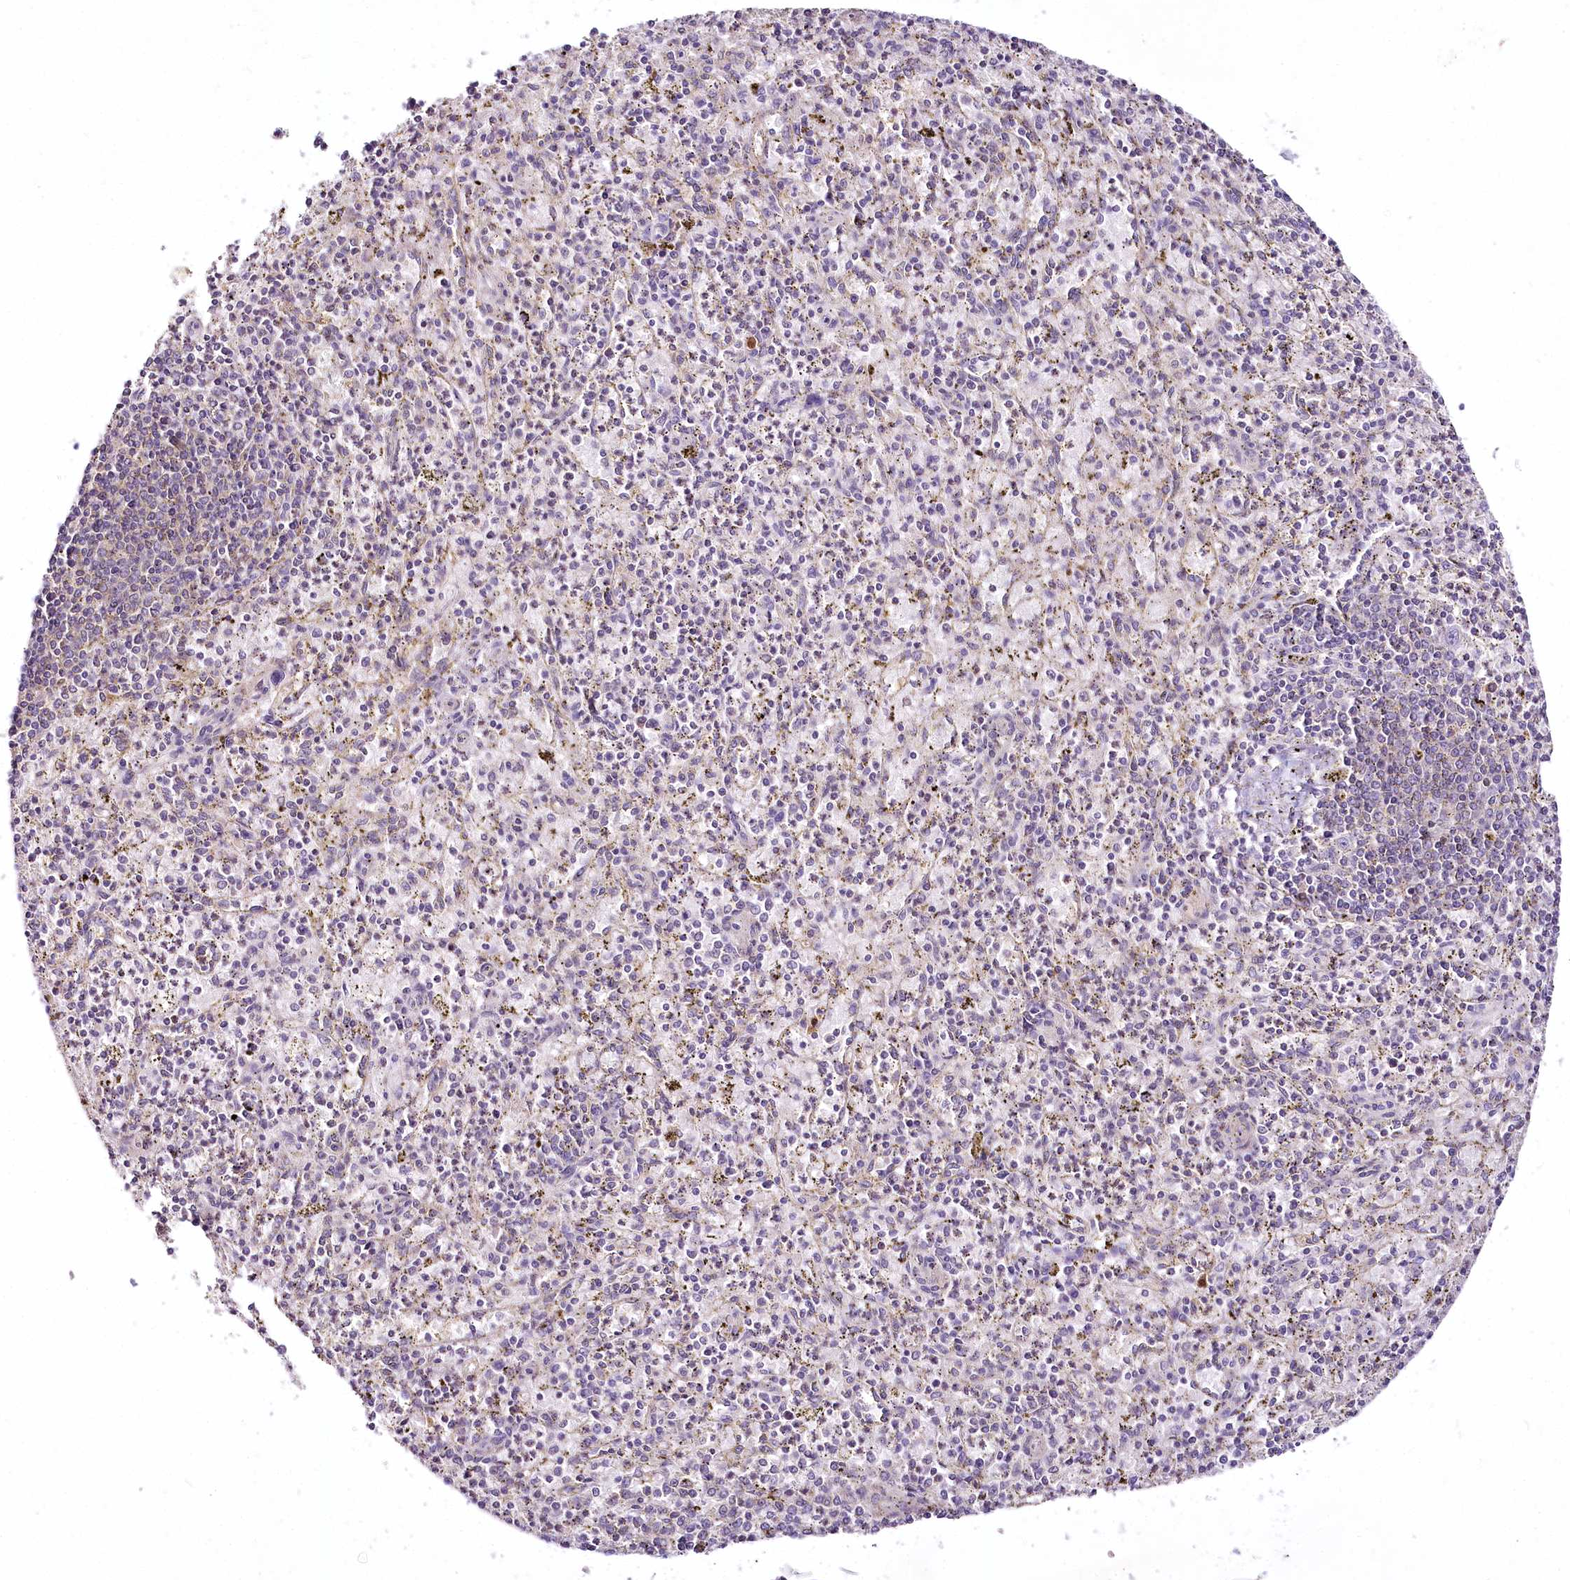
{"staining": {"intensity": "negative", "quantity": "none", "location": "none"}, "tissue": "spleen", "cell_type": "Cells in red pulp", "image_type": "normal", "snomed": [{"axis": "morphology", "description": "Normal tissue, NOS"}, {"axis": "topography", "description": "Spleen"}], "caption": "High magnification brightfield microscopy of benign spleen stained with DAB (3,3'-diaminobenzidine) (brown) and counterstained with hematoxylin (blue): cells in red pulp show no significant staining. (DAB (3,3'-diaminobenzidine) IHC visualized using brightfield microscopy, high magnification).", "gene": "VWA5A", "patient": {"sex": "male", "age": 72}}